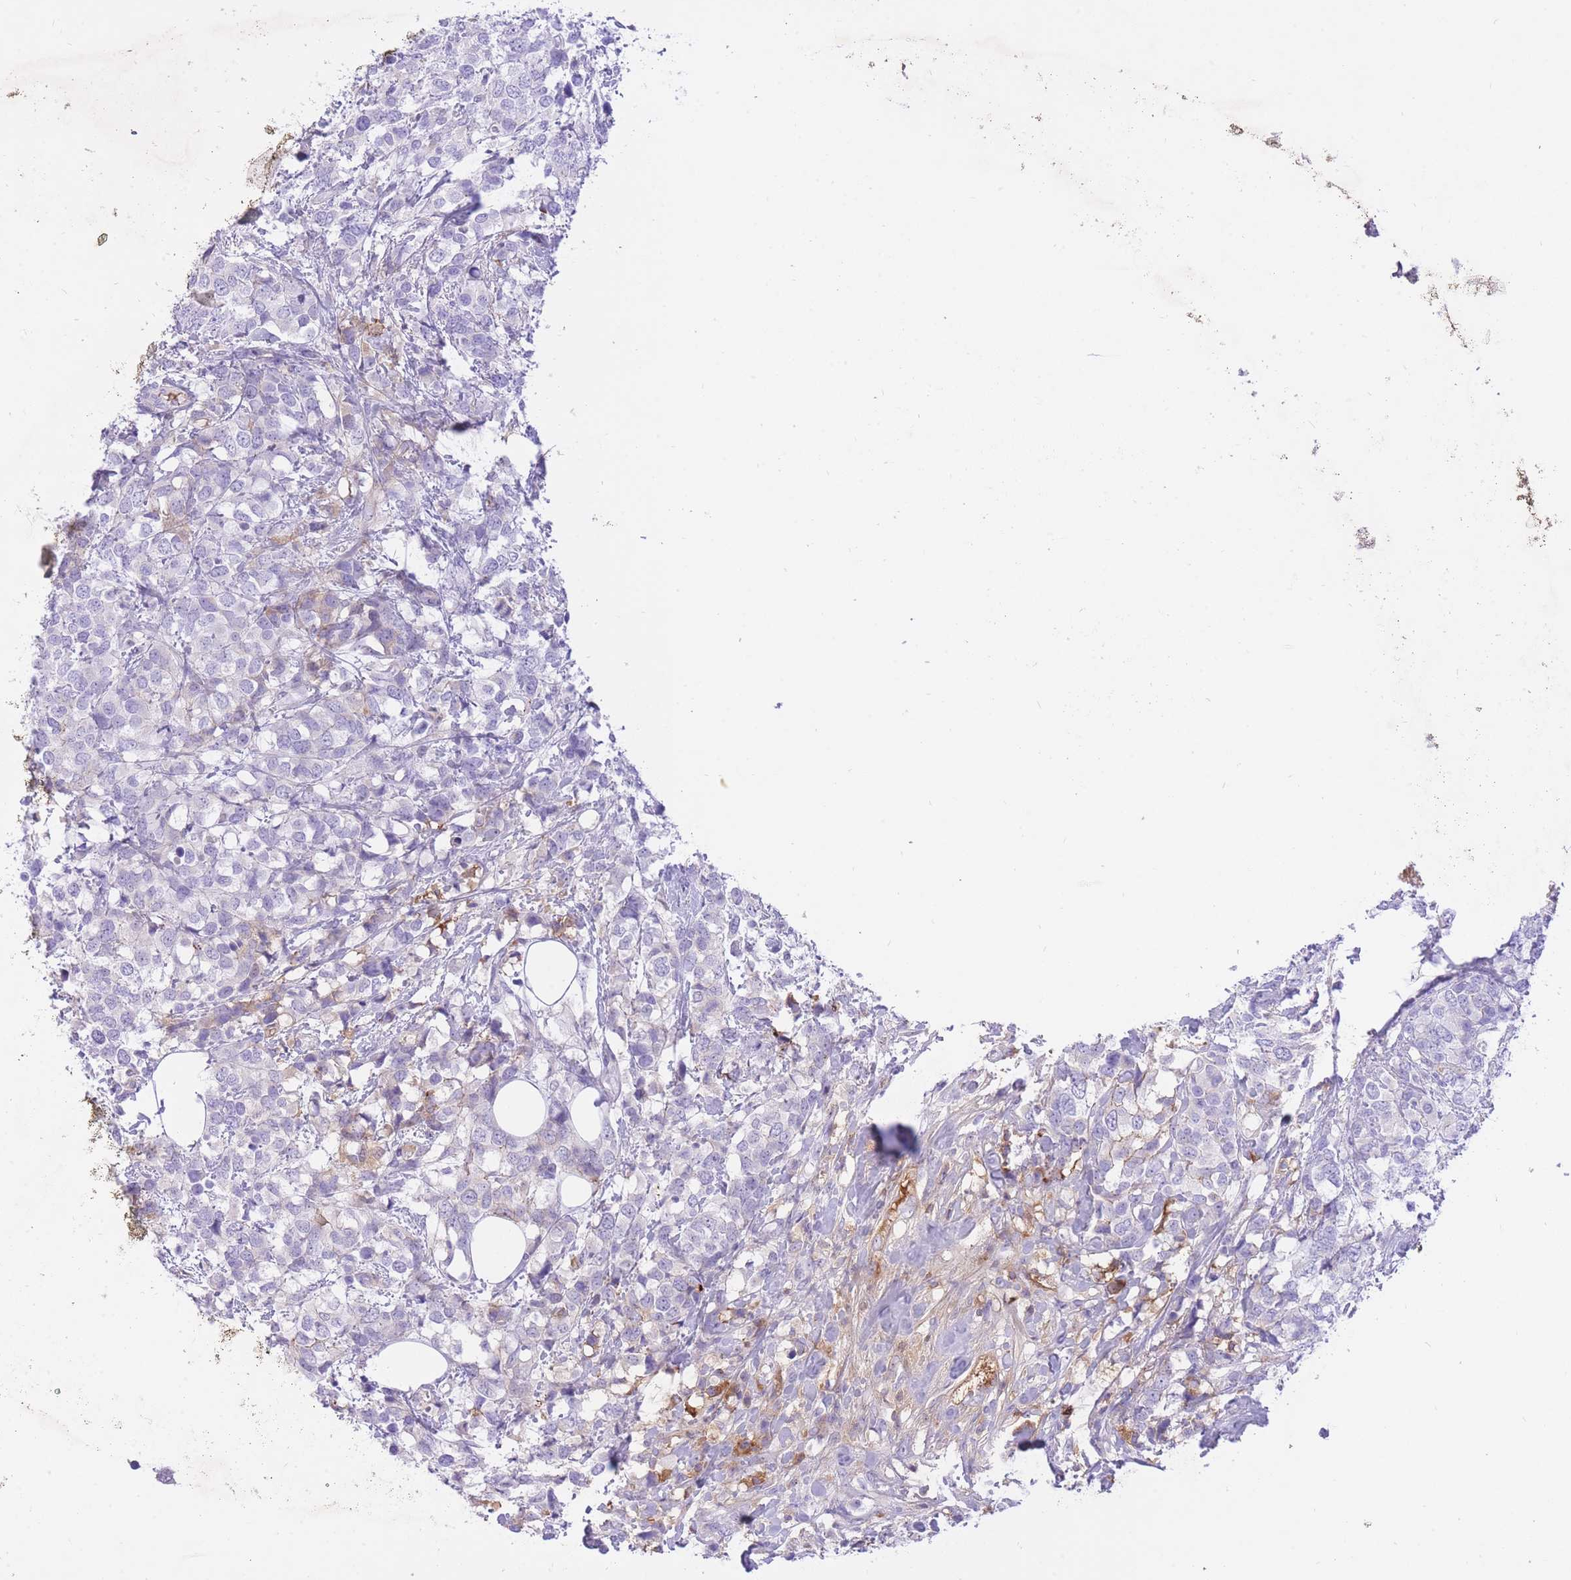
{"staining": {"intensity": "negative", "quantity": "none", "location": "none"}, "tissue": "breast cancer", "cell_type": "Tumor cells", "image_type": "cancer", "snomed": [{"axis": "morphology", "description": "Lobular carcinoma"}, {"axis": "topography", "description": "Breast"}], "caption": "This micrograph is of breast lobular carcinoma stained with IHC to label a protein in brown with the nuclei are counter-stained blue. There is no expression in tumor cells.", "gene": "HRG", "patient": {"sex": "female", "age": 59}}